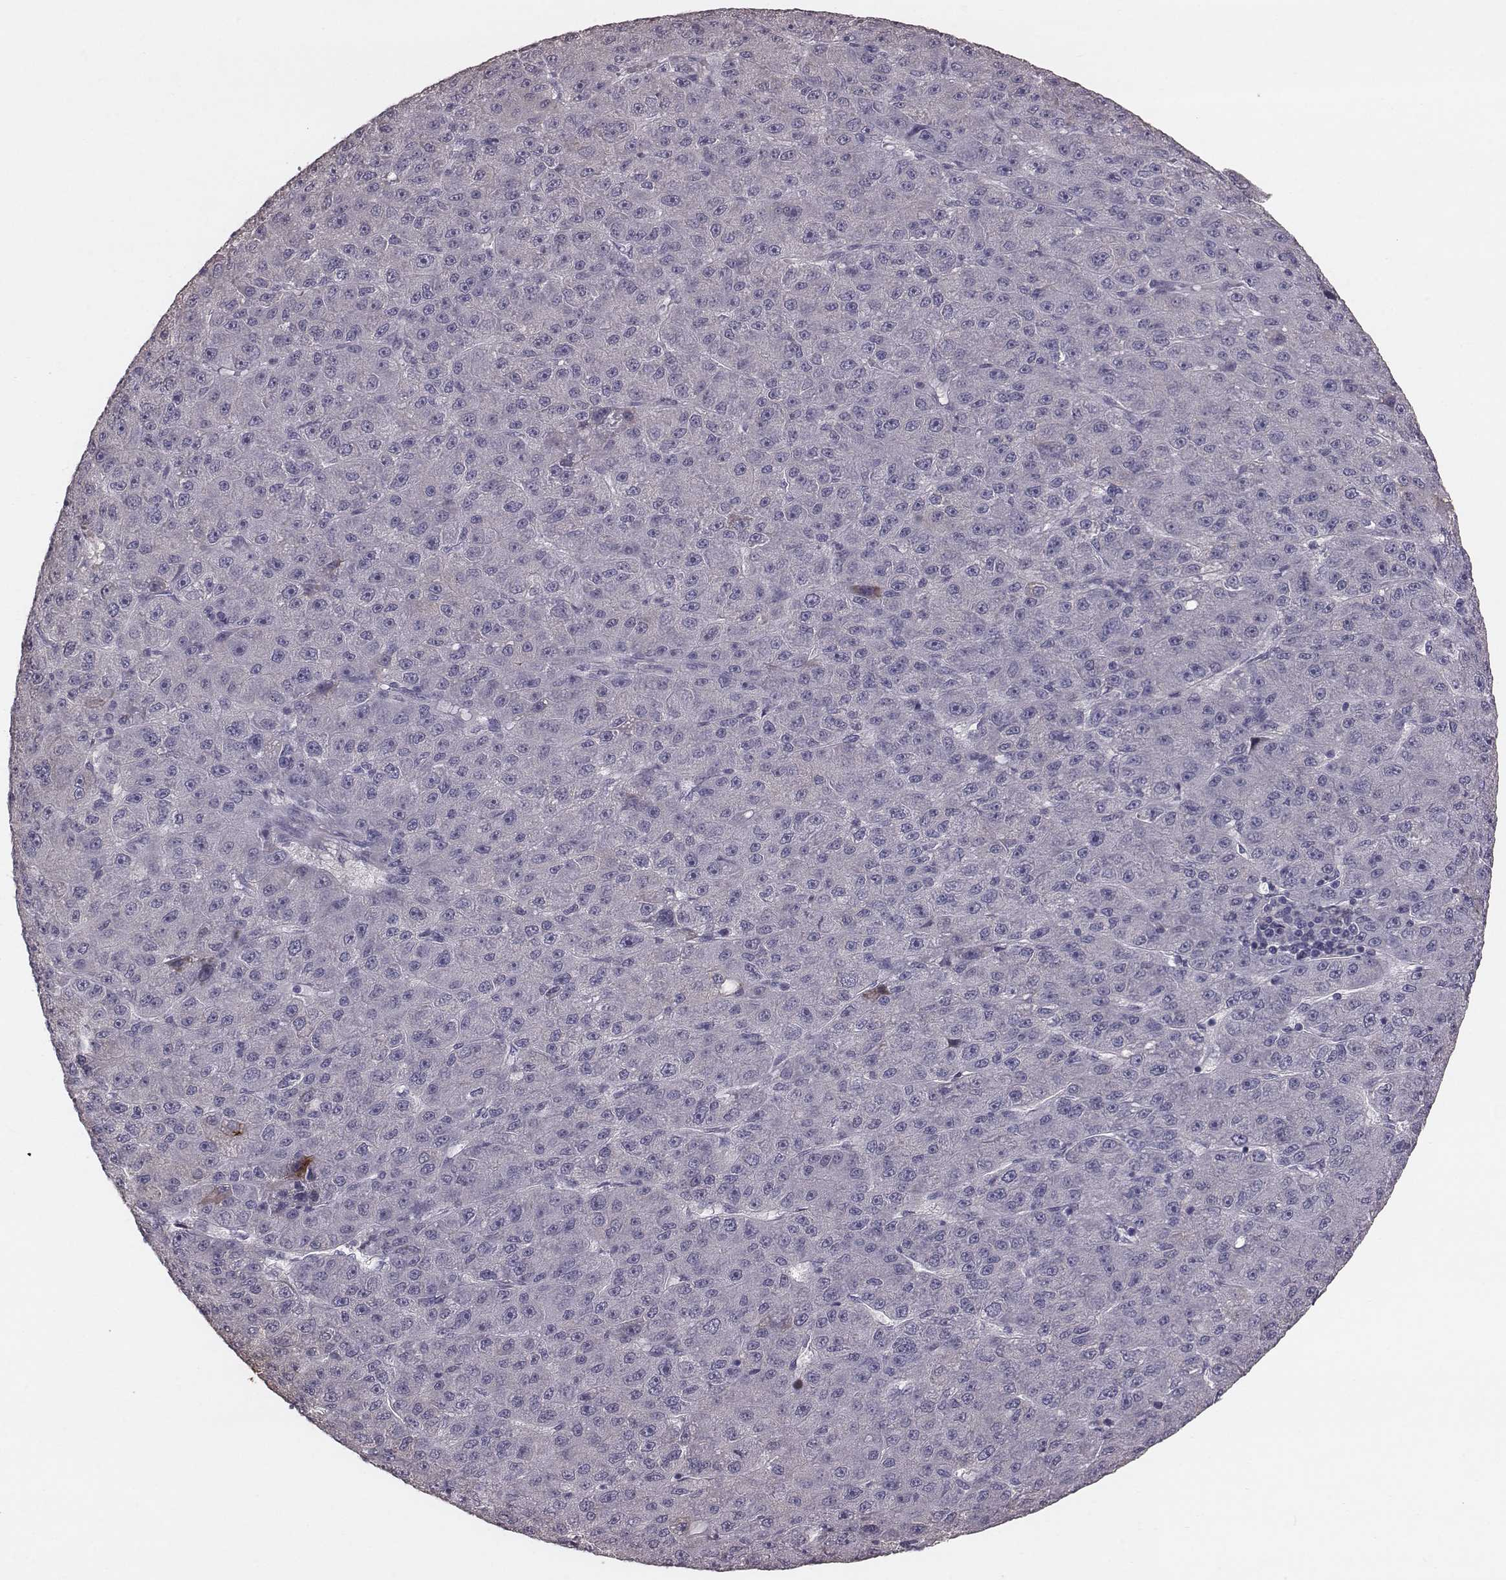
{"staining": {"intensity": "negative", "quantity": "none", "location": "none"}, "tissue": "liver cancer", "cell_type": "Tumor cells", "image_type": "cancer", "snomed": [{"axis": "morphology", "description": "Carcinoma, Hepatocellular, NOS"}, {"axis": "topography", "description": "Liver"}], "caption": "Liver hepatocellular carcinoma was stained to show a protein in brown. There is no significant expression in tumor cells.", "gene": "SMIM24", "patient": {"sex": "male", "age": 67}}